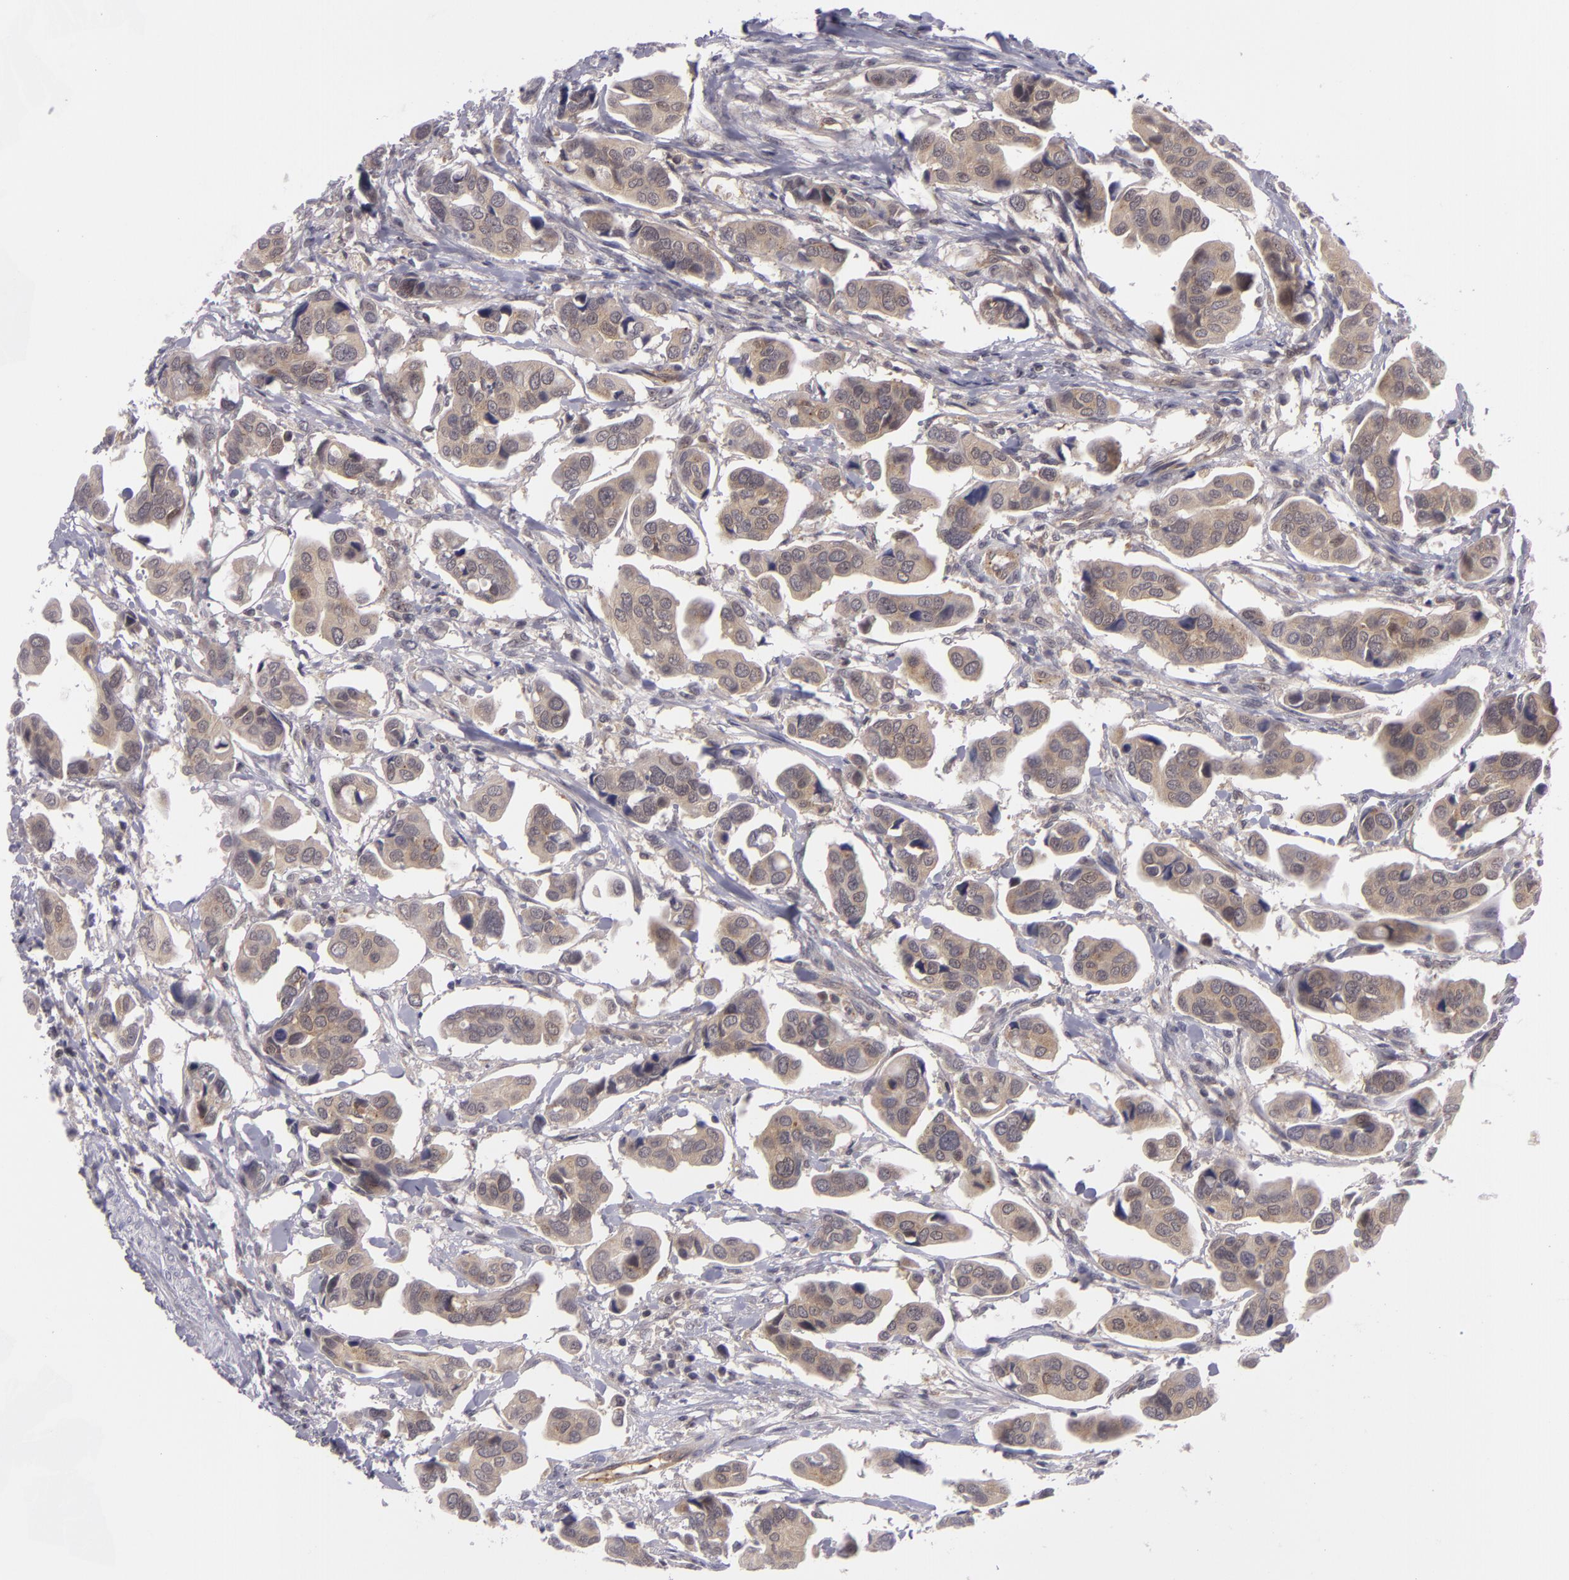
{"staining": {"intensity": "moderate", "quantity": ">75%", "location": "cytoplasmic/membranous"}, "tissue": "urothelial cancer", "cell_type": "Tumor cells", "image_type": "cancer", "snomed": [{"axis": "morphology", "description": "Adenocarcinoma, NOS"}, {"axis": "topography", "description": "Urinary bladder"}], "caption": "Immunohistochemistry (DAB (3,3'-diaminobenzidine)) staining of adenocarcinoma demonstrates moderate cytoplasmic/membranous protein positivity in approximately >75% of tumor cells.", "gene": "BCL10", "patient": {"sex": "male", "age": 61}}